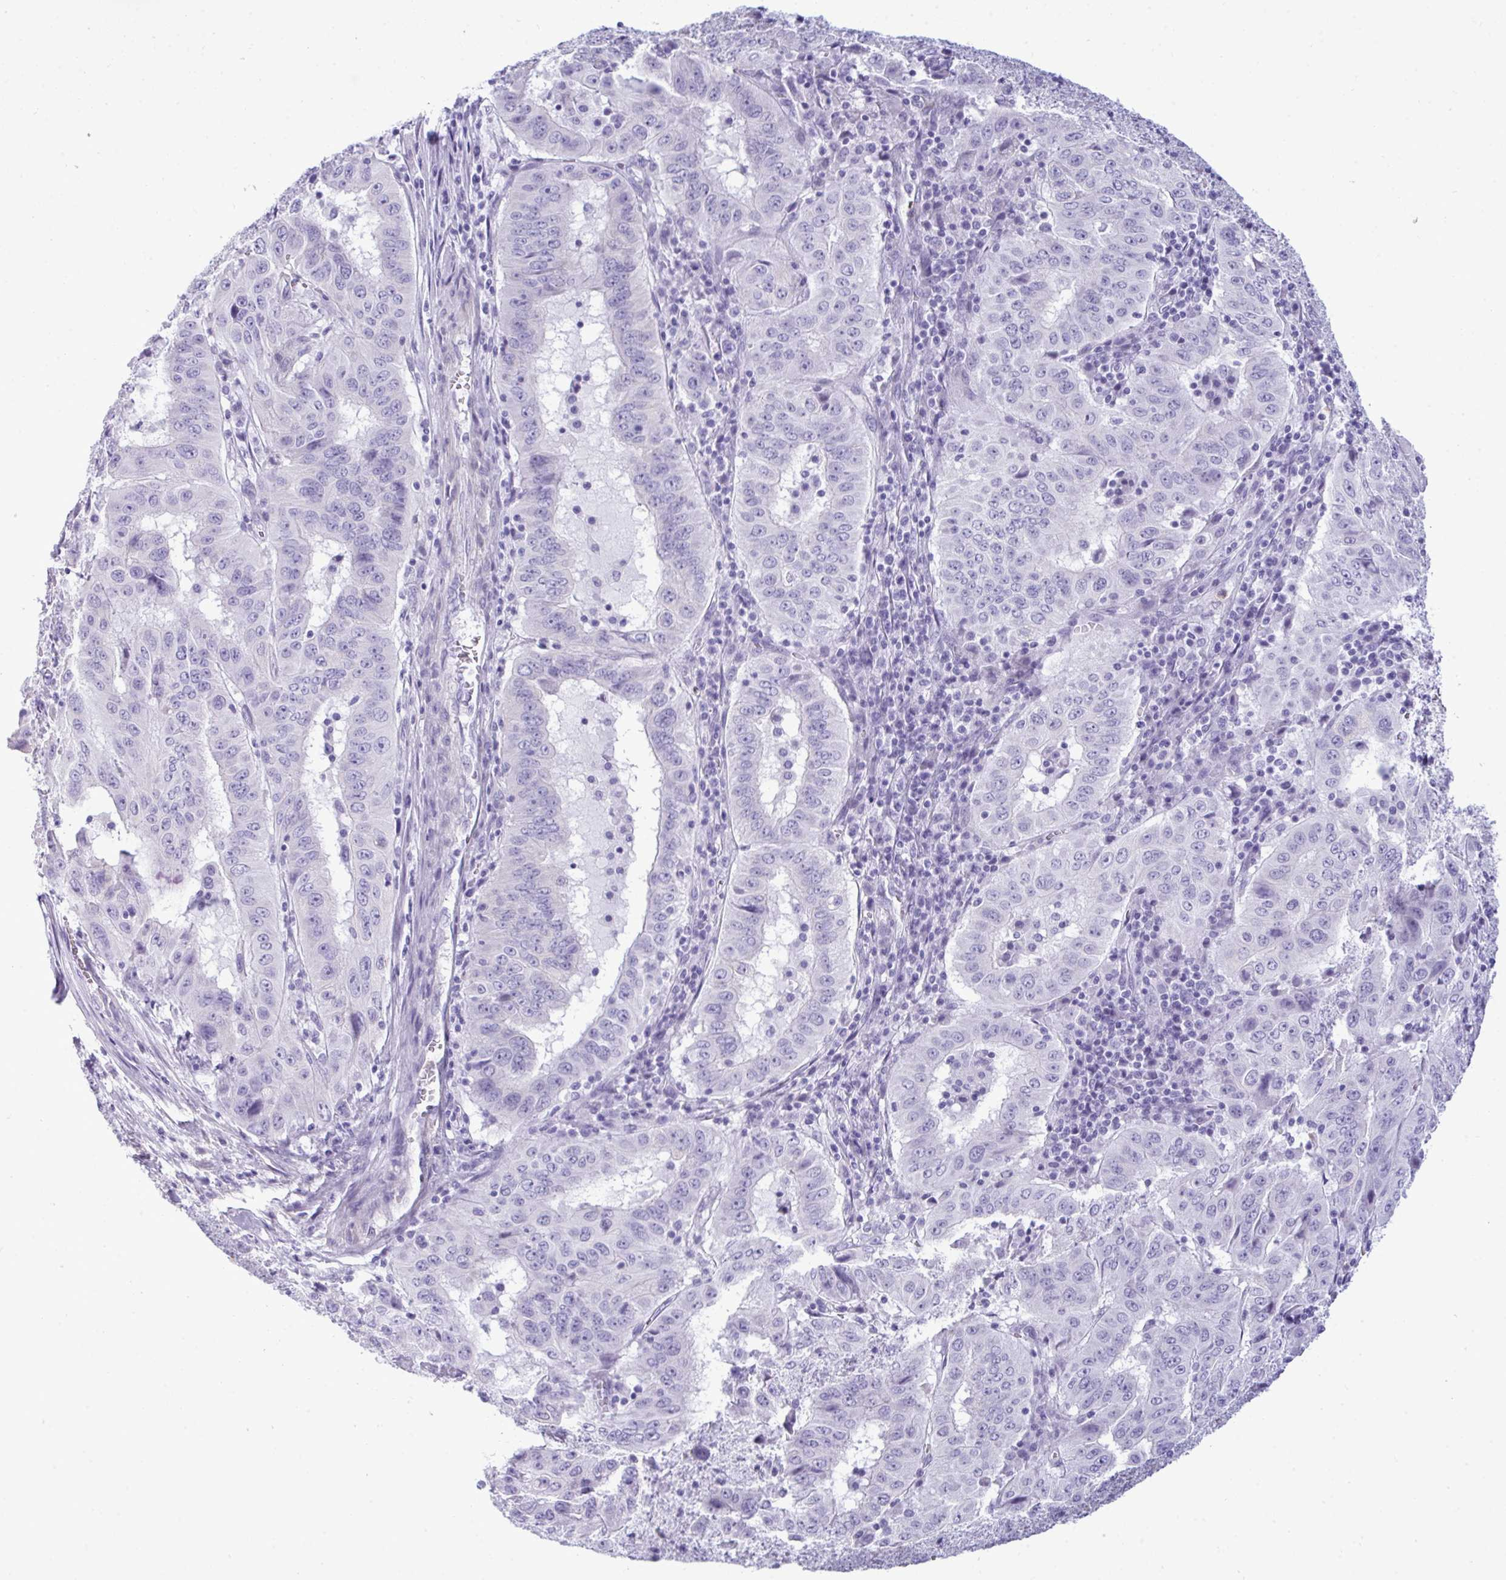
{"staining": {"intensity": "negative", "quantity": "none", "location": "none"}, "tissue": "pancreatic cancer", "cell_type": "Tumor cells", "image_type": "cancer", "snomed": [{"axis": "morphology", "description": "Adenocarcinoma, NOS"}, {"axis": "topography", "description": "Pancreas"}], "caption": "The immunohistochemistry micrograph has no significant expression in tumor cells of adenocarcinoma (pancreatic) tissue.", "gene": "MYH10", "patient": {"sex": "male", "age": 63}}